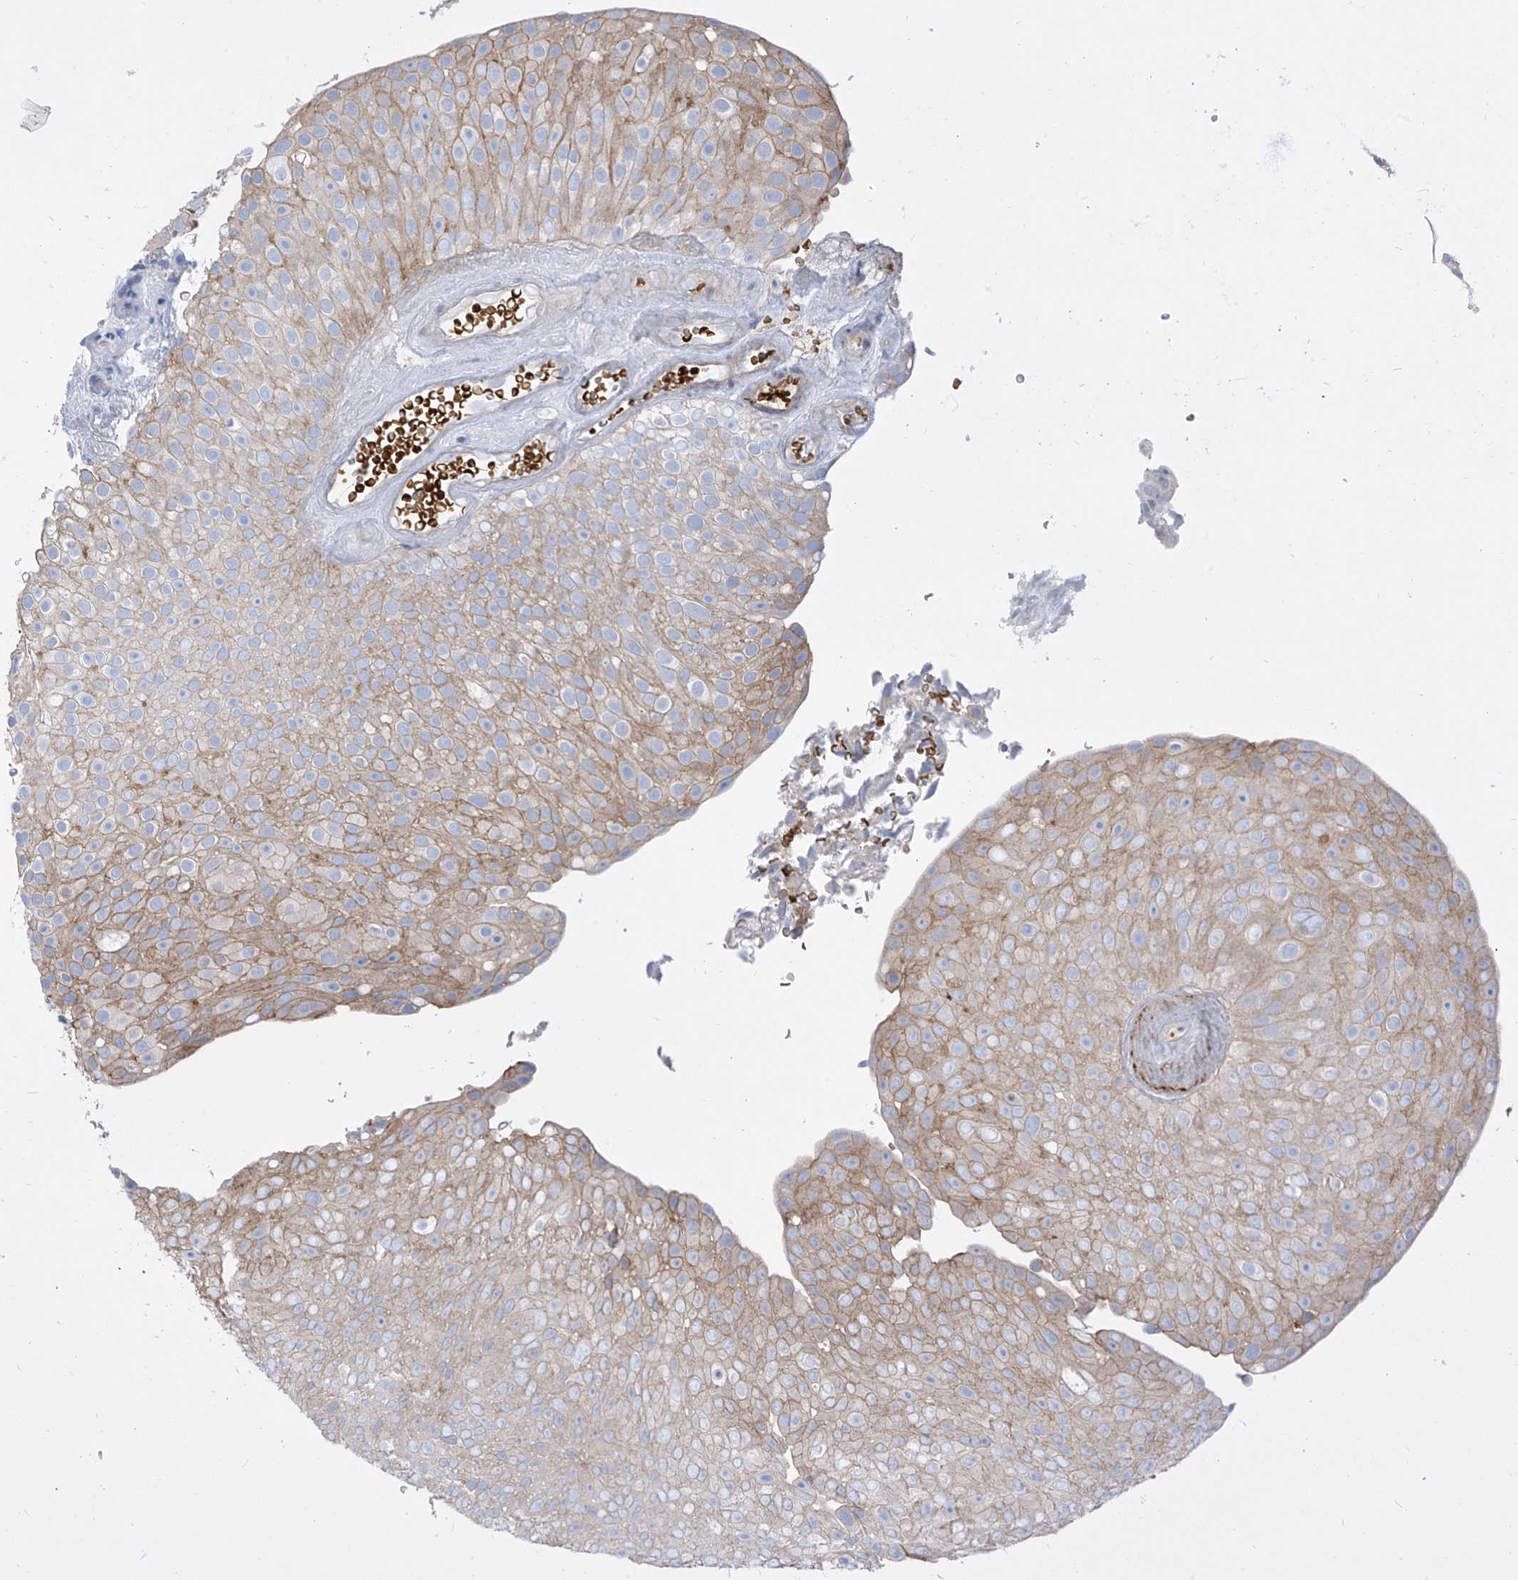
{"staining": {"intensity": "moderate", "quantity": "<25%", "location": "cytoplasmic/membranous"}, "tissue": "urothelial cancer", "cell_type": "Tumor cells", "image_type": "cancer", "snomed": [{"axis": "morphology", "description": "Urothelial carcinoma, Low grade"}, {"axis": "topography", "description": "Urinary bladder"}], "caption": "Brown immunohistochemical staining in urothelial carcinoma (low-grade) exhibits moderate cytoplasmic/membranous positivity in about <25% of tumor cells.", "gene": "DGKQ", "patient": {"sex": "male", "age": 78}}